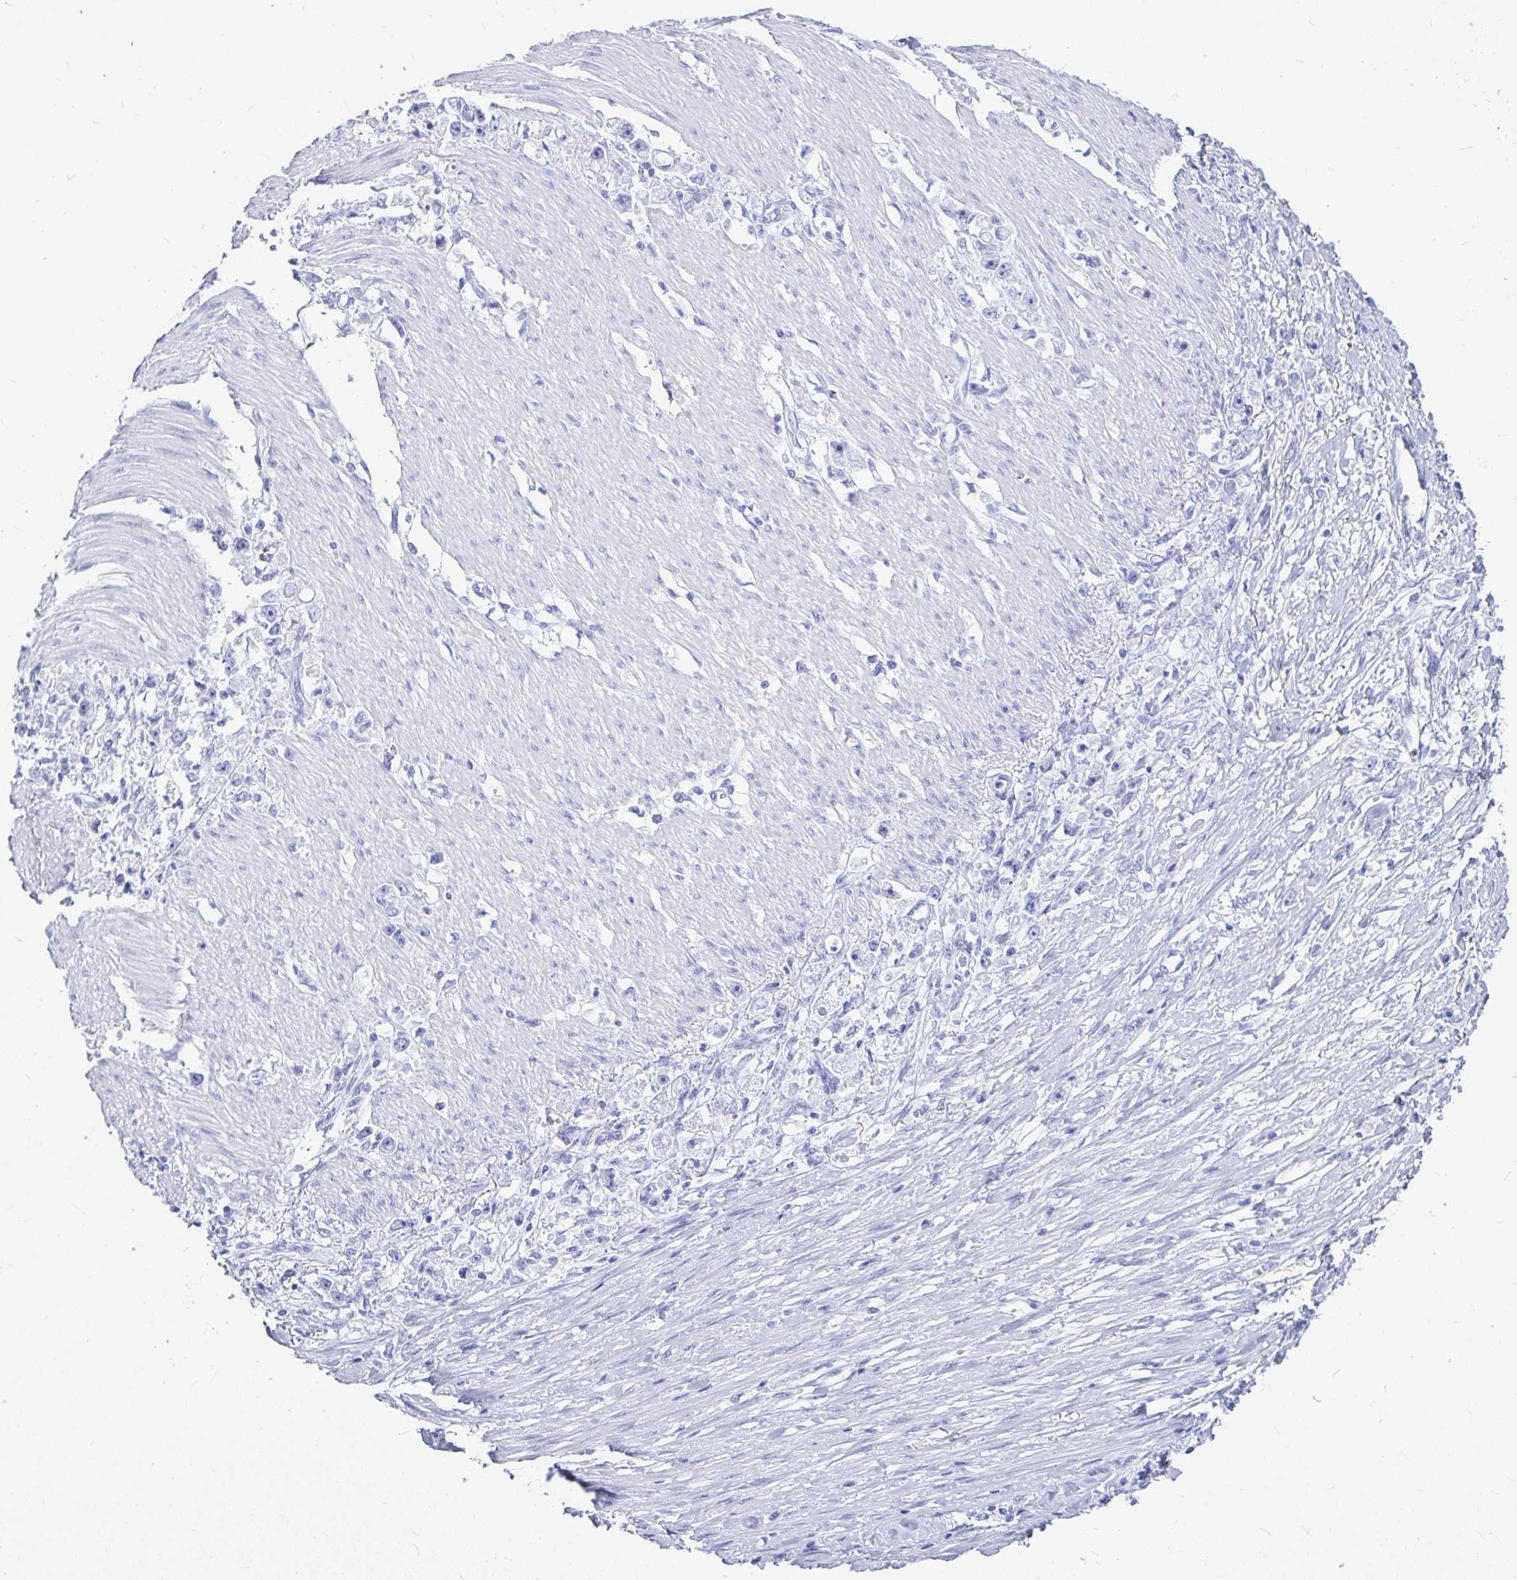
{"staining": {"intensity": "negative", "quantity": "none", "location": "none"}, "tissue": "stomach cancer", "cell_type": "Tumor cells", "image_type": "cancer", "snomed": [{"axis": "morphology", "description": "Adenocarcinoma, NOS"}, {"axis": "topography", "description": "Stomach"}], "caption": "This micrograph is of adenocarcinoma (stomach) stained with immunohistochemistry (IHC) to label a protein in brown with the nuclei are counter-stained blue. There is no expression in tumor cells.", "gene": "OR5J2", "patient": {"sex": "female", "age": 59}}